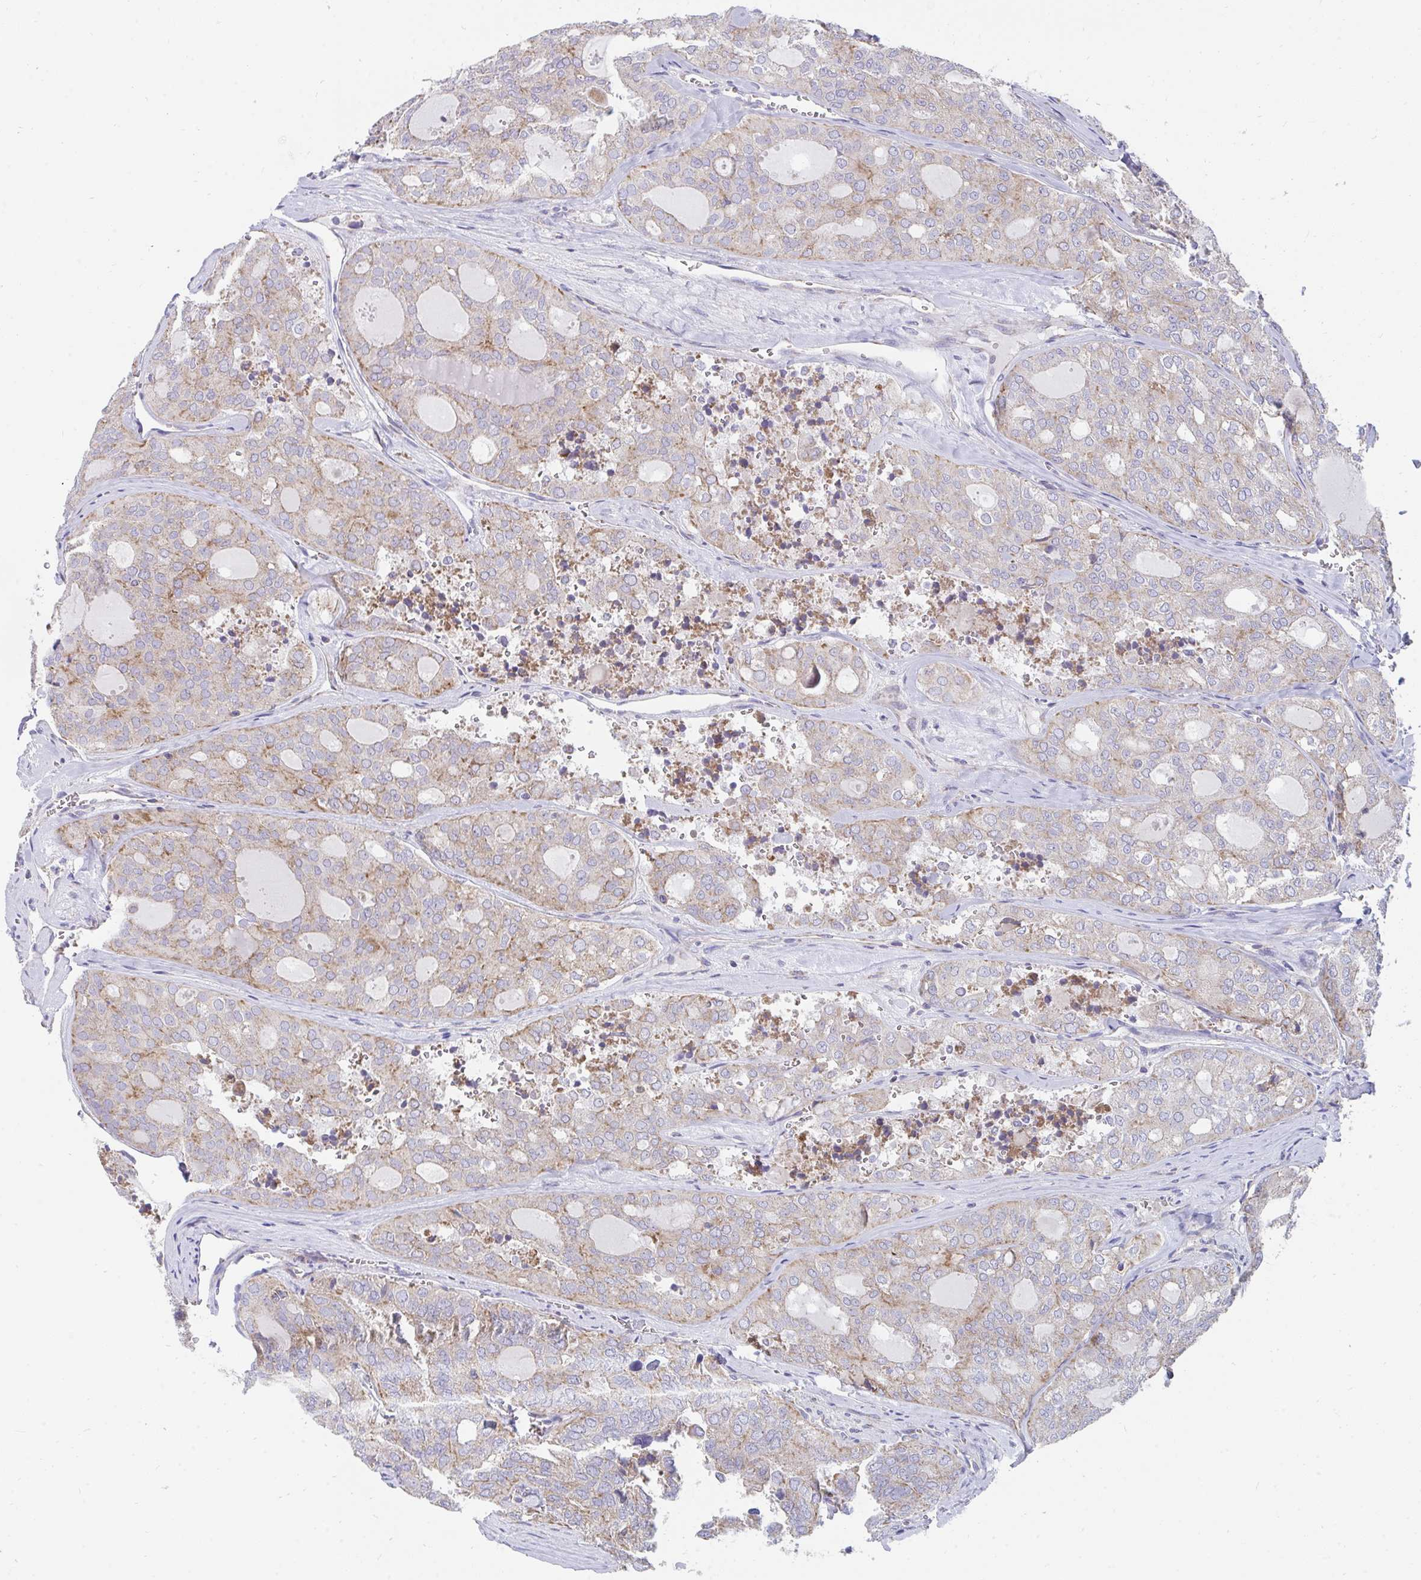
{"staining": {"intensity": "moderate", "quantity": "25%-75%", "location": "cytoplasmic/membranous"}, "tissue": "thyroid cancer", "cell_type": "Tumor cells", "image_type": "cancer", "snomed": [{"axis": "morphology", "description": "Follicular adenoma carcinoma, NOS"}, {"axis": "topography", "description": "Thyroid gland"}], "caption": "Human thyroid cancer (follicular adenoma carcinoma) stained for a protein (brown) reveals moderate cytoplasmic/membranous positive expression in about 25%-75% of tumor cells.", "gene": "PC", "patient": {"sex": "male", "age": 75}}